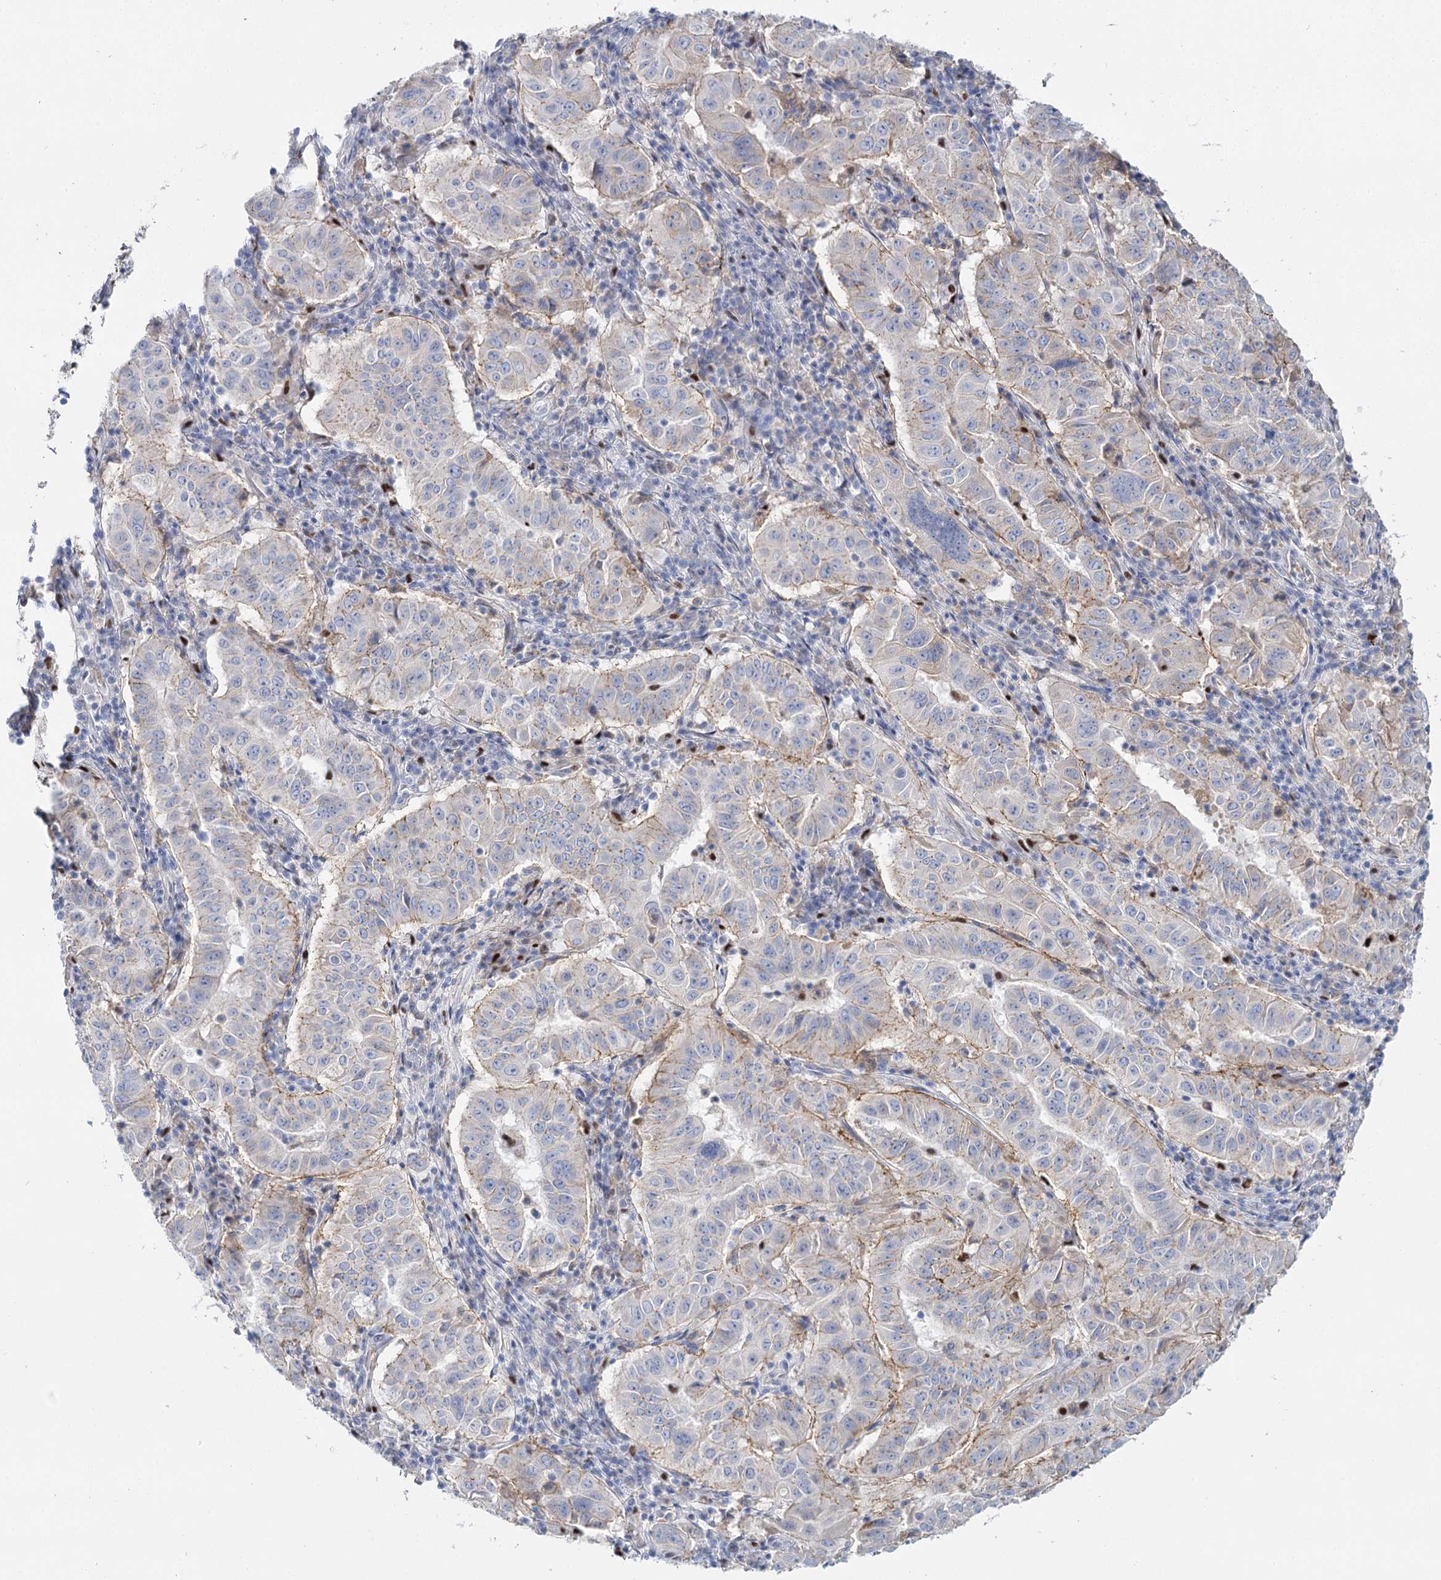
{"staining": {"intensity": "negative", "quantity": "none", "location": "none"}, "tissue": "pancreatic cancer", "cell_type": "Tumor cells", "image_type": "cancer", "snomed": [{"axis": "morphology", "description": "Adenocarcinoma, NOS"}, {"axis": "topography", "description": "Pancreas"}], "caption": "DAB (3,3'-diaminobenzidine) immunohistochemical staining of human pancreatic cancer (adenocarcinoma) reveals no significant staining in tumor cells. The staining is performed using DAB brown chromogen with nuclei counter-stained in using hematoxylin.", "gene": "IGSF3", "patient": {"sex": "male", "age": 63}}